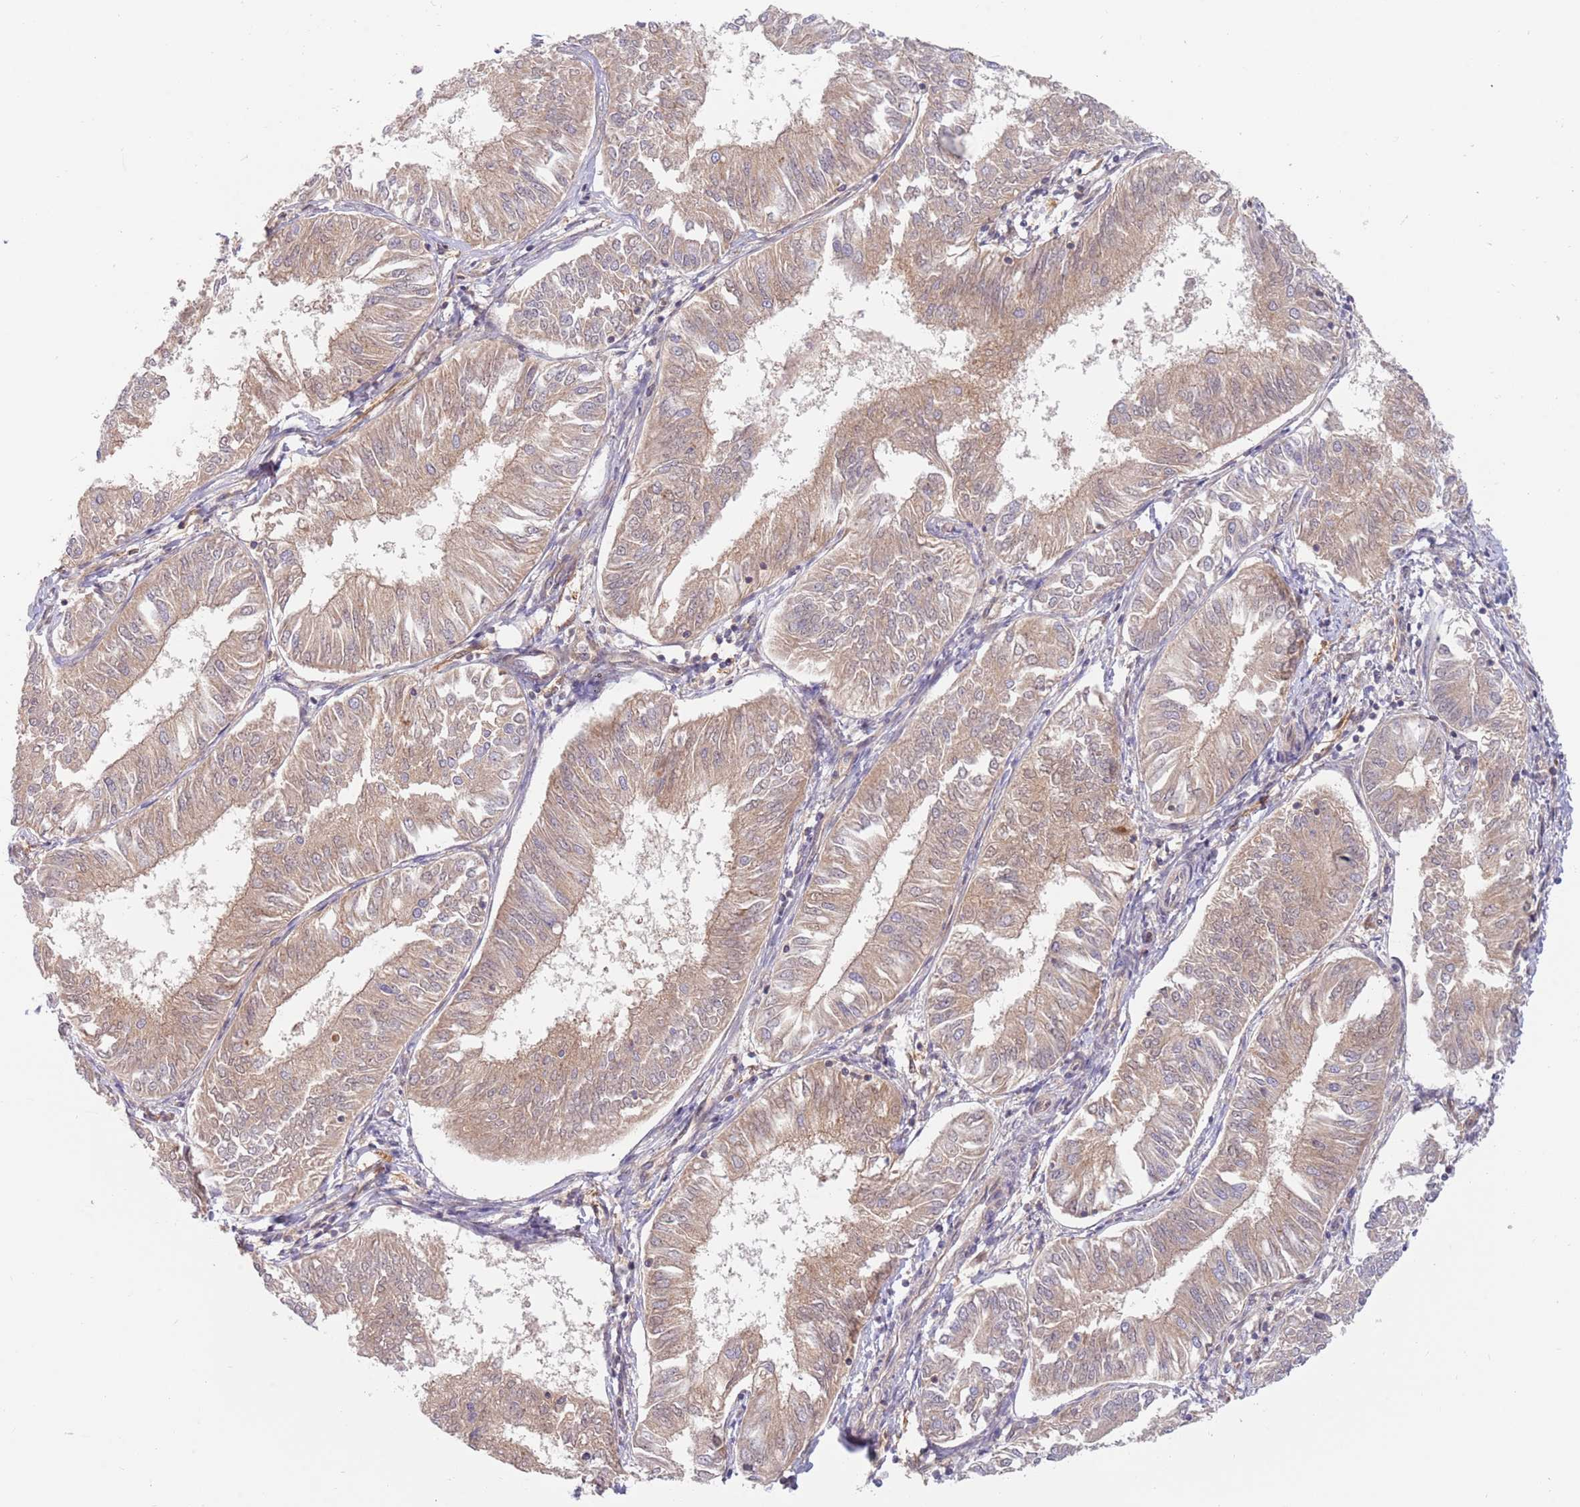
{"staining": {"intensity": "weak", "quantity": ">75%", "location": "cytoplasmic/membranous"}, "tissue": "endometrial cancer", "cell_type": "Tumor cells", "image_type": "cancer", "snomed": [{"axis": "morphology", "description": "Adenocarcinoma, NOS"}, {"axis": "topography", "description": "Endometrium"}], "caption": "Endometrial cancer tissue reveals weak cytoplasmic/membranous staining in approximately >75% of tumor cells The staining was performed using DAB, with brown indicating positive protein expression. Nuclei are stained blue with hematoxylin.", "gene": "GUK1", "patient": {"sex": "female", "age": 58}}